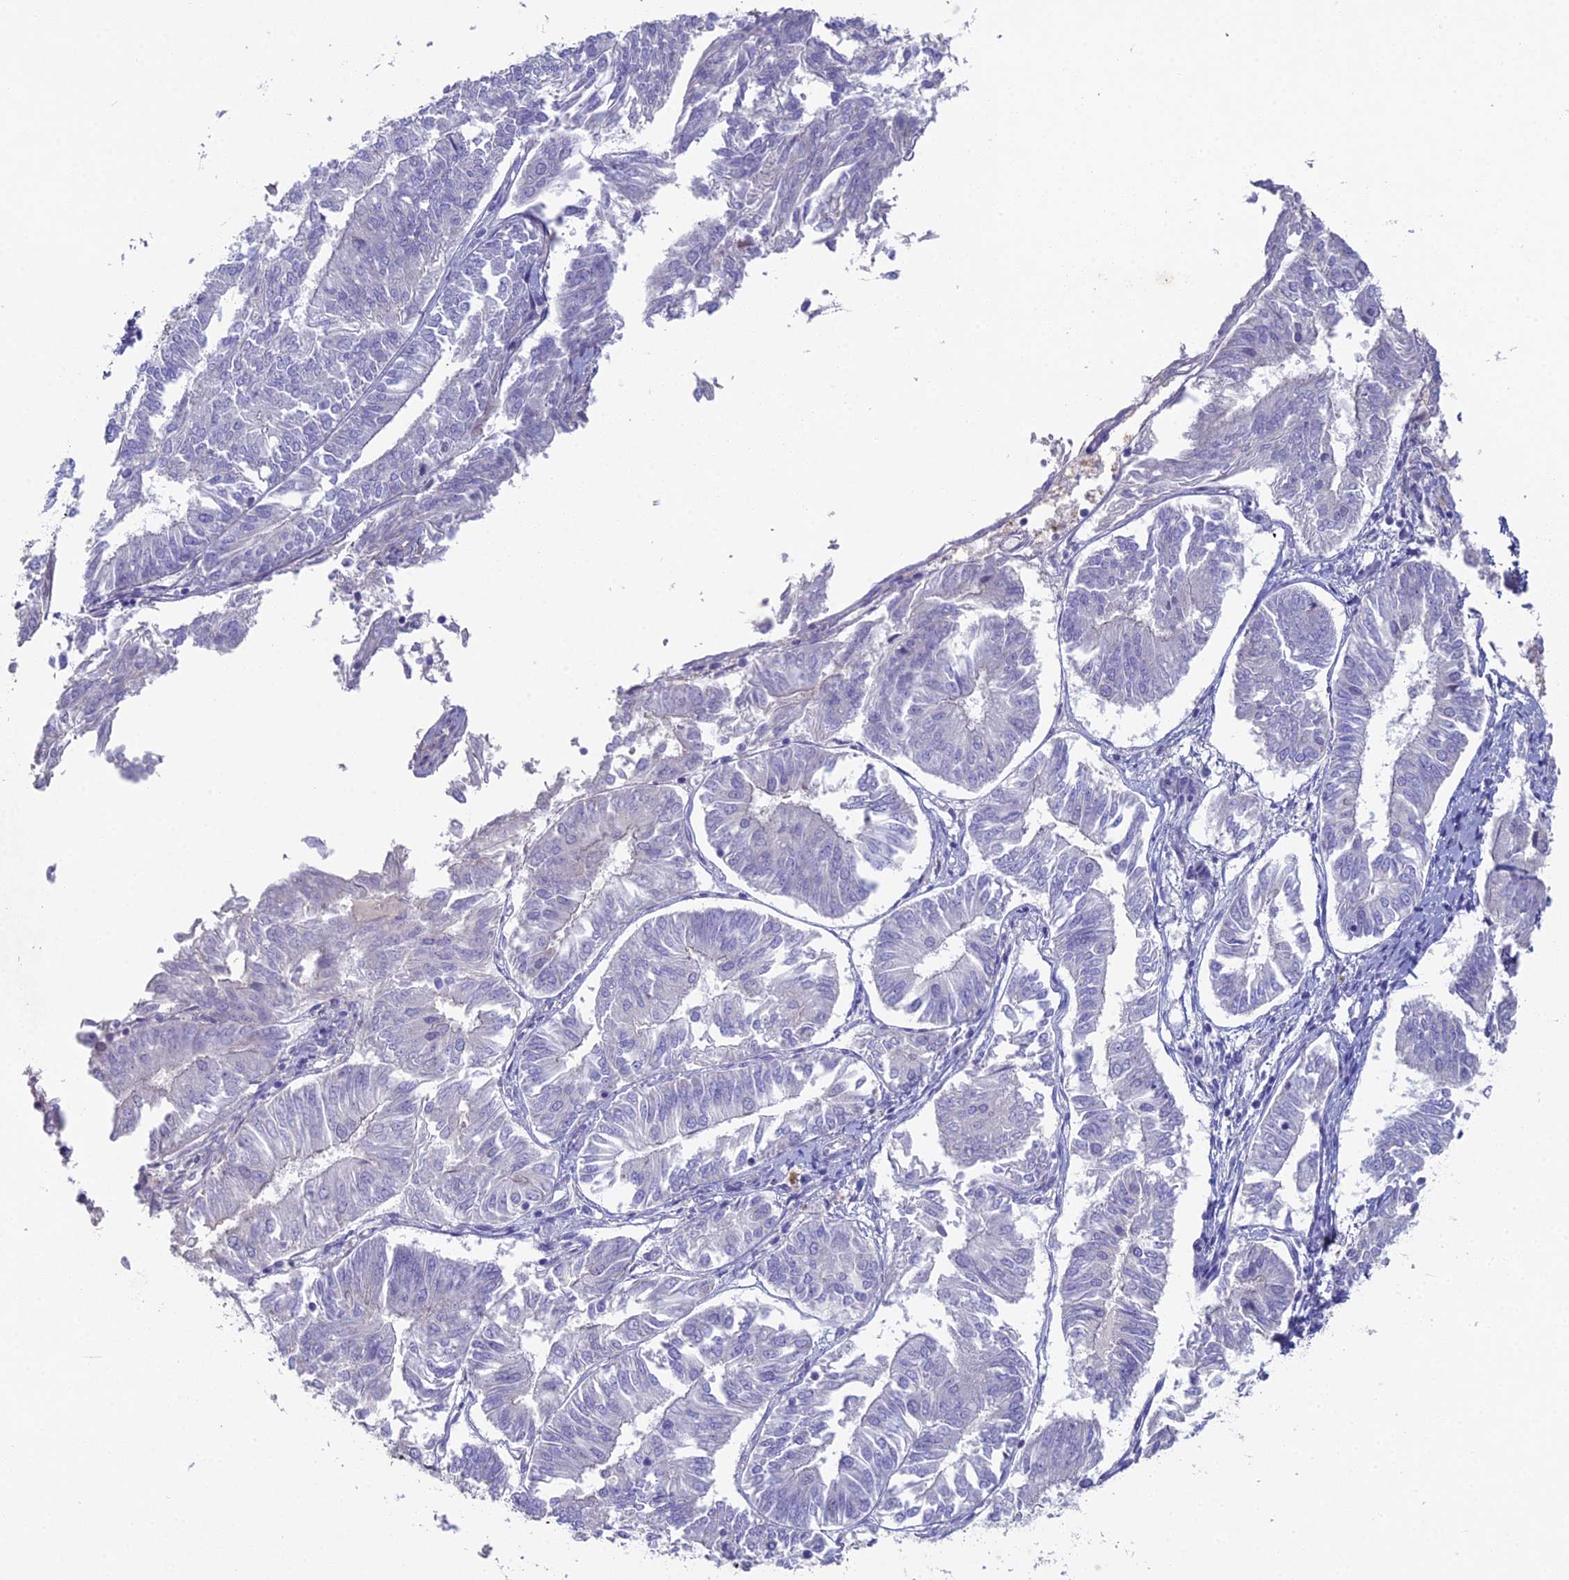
{"staining": {"intensity": "negative", "quantity": "none", "location": "none"}, "tissue": "endometrial cancer", "cell_type": "Tumor cells", "image_type": "cancer", "snomed": [{"axis": "morphology", "description": "Adenocarcinoma, NOS"}, {"axis": "topography", "description": "Endometrium"}], "caption": "The histopathology image exhibits no significant expression in tumor cells of endometrial adenocarcinoma. The staining is performed using DAB (3,3'-diaminobenzidine) brown chromogen with nuclei counter-stained in using hematoxylin.", "gene": "NCAM1", "patient": {"sex": "female", "age": 58}}